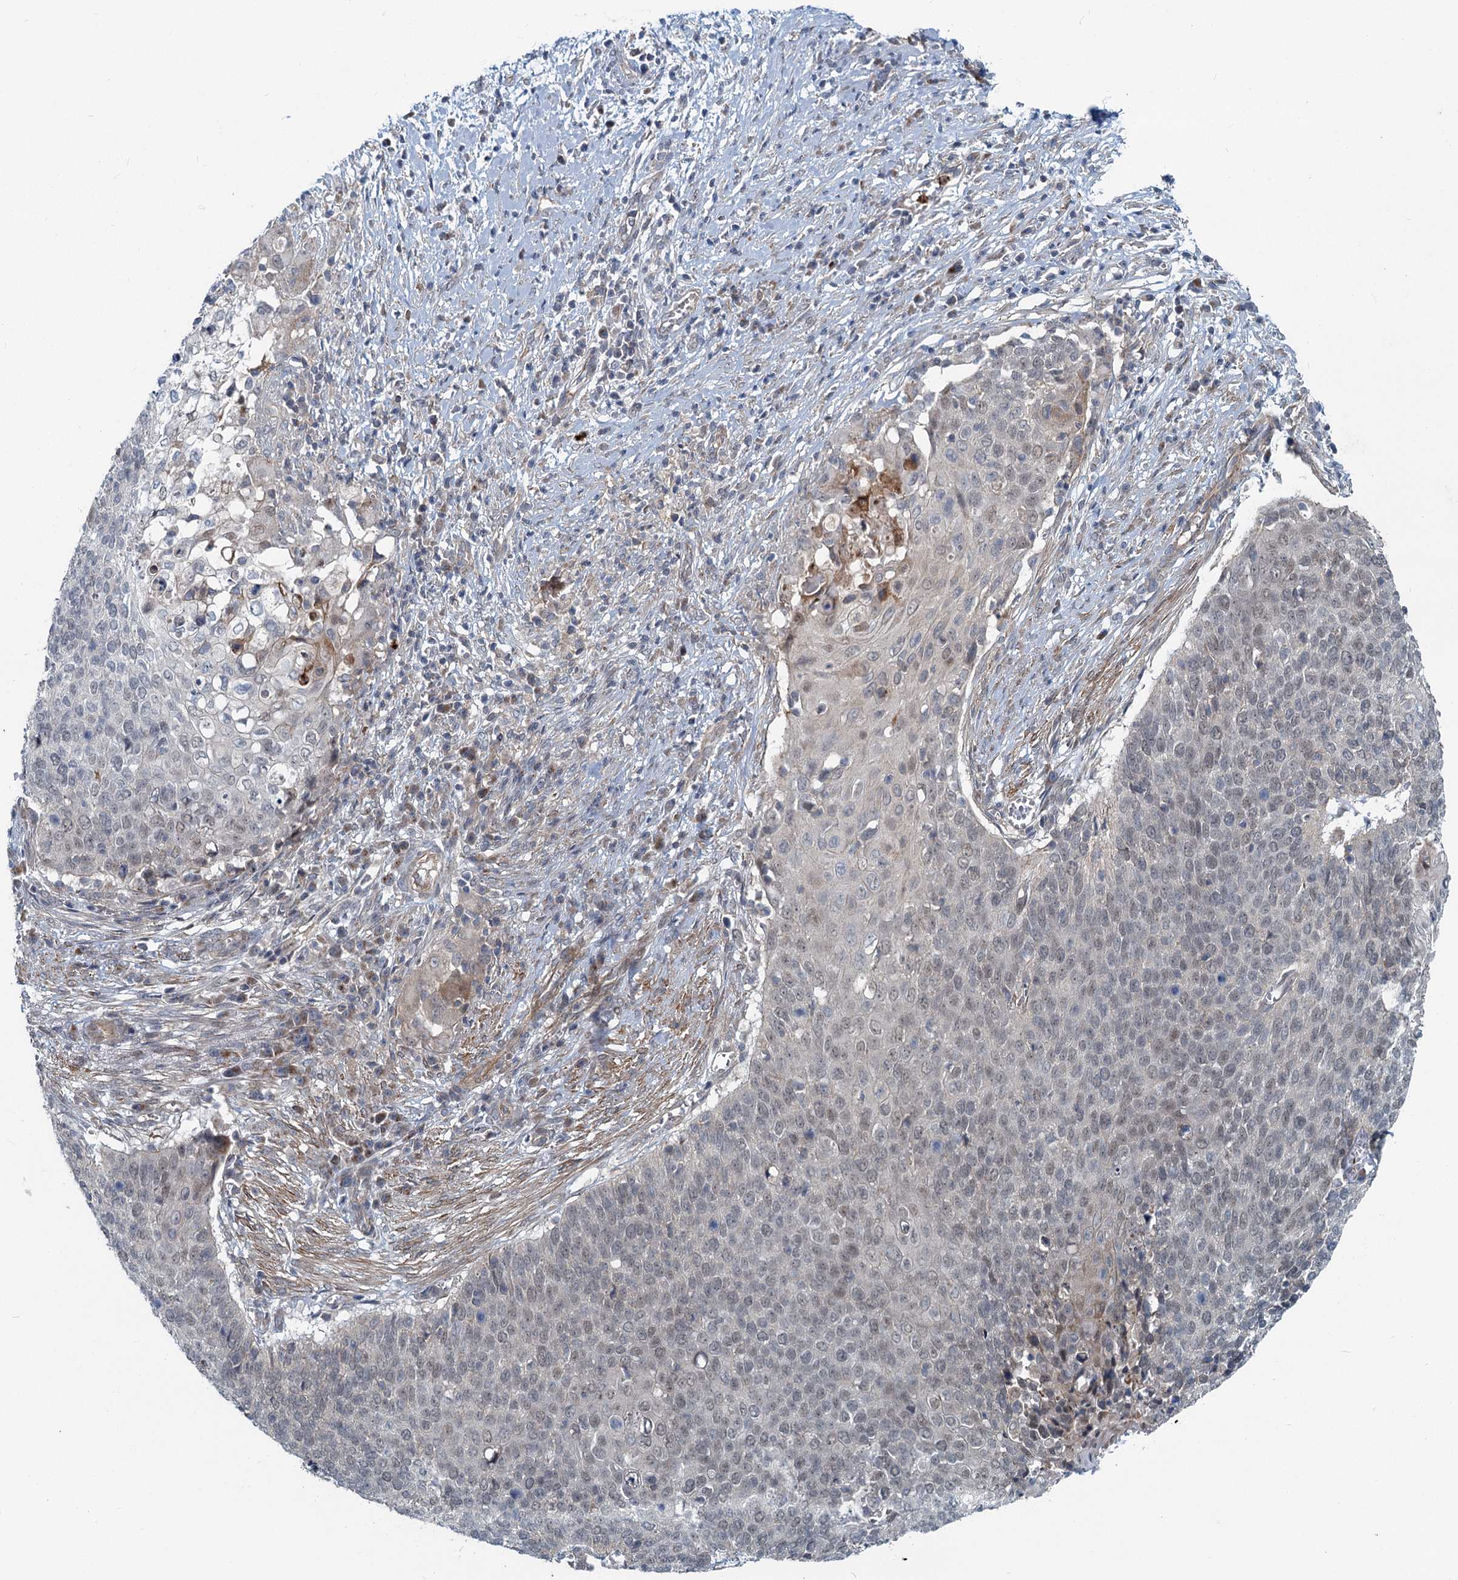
{"staining": {"intensity": "negative", "quantity": "none", "location": "none"}, "tissue": "cervical cancer", "cell_type": "Tumor cells", "image_type": "cancer", "snomed": [{"axis": "morphology", "description": "Squamous cell carcinoma, NOS"}, {"axis": "topography", "description": "Cervix"}], "caption": "Tumor cells are negative for protein expression in human squamous cell carcinoma (cervical). (Stains: DAB (3,3'-diaminobenzidine) immunohistochemistry (IHC) with hematoxylin counter stain, Microscopy: brightfield microscopy at high magnification).", "gene": "ADCY2", "patient": {"sex": "female", "age": 39}}